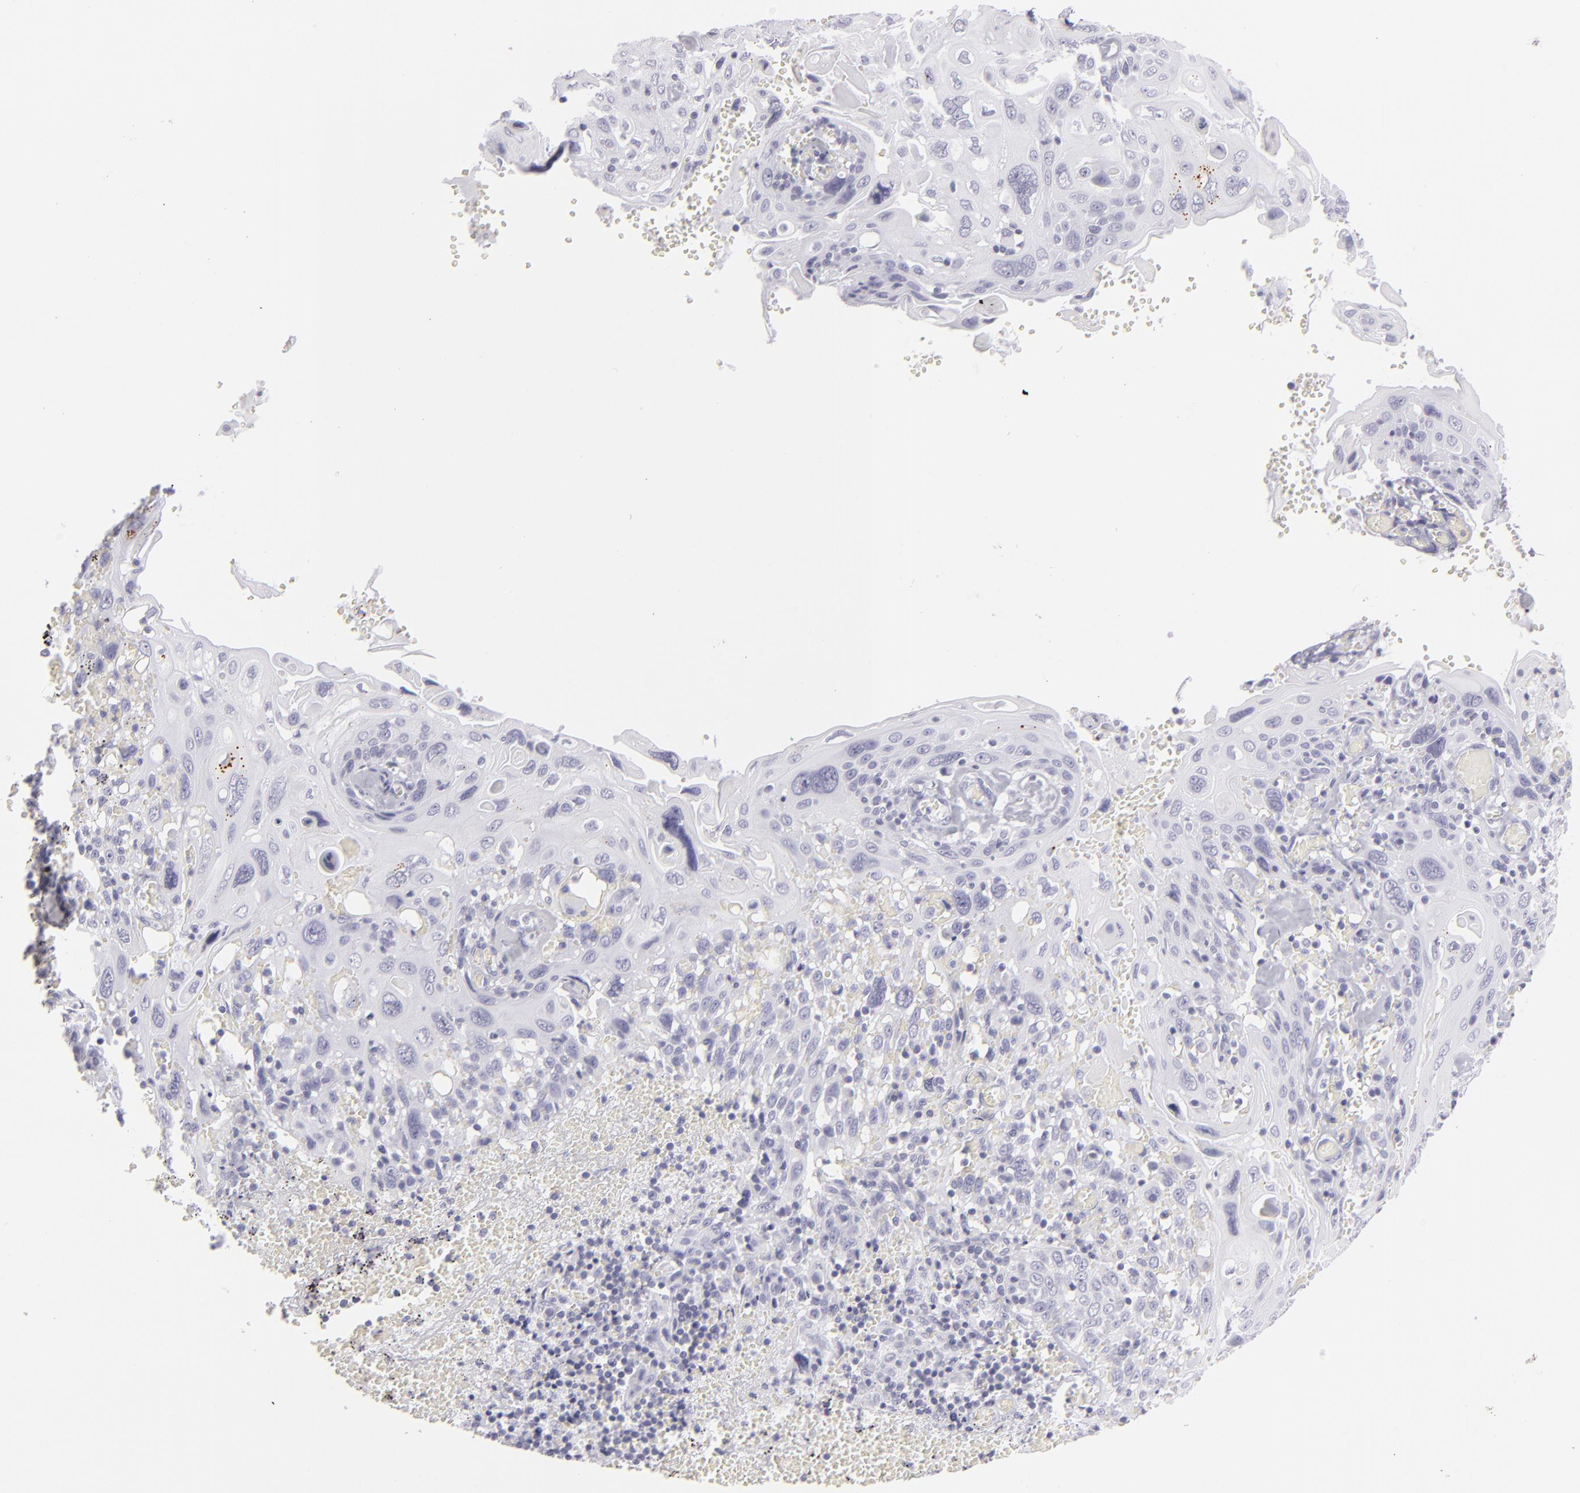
{"staining": {"intensity": "negative", "quantity": "none", "location": "none"}, "tissue": "cervical cancer", "cell_type": "Tumor cells", "image_type": "cancer", "snomed": [{"axis": "morphology", "description": "Squamous cell carcinoma, NOS"}, {"axis": "topography", "description": "Cervix"}], "caption": "IHC micrograph of neoplastic tissue: cervical squamous cell carcinoma stained with DAB displays no significant protein positivity in tumor cells.", "gene": "FLG", "patient": {"sex": "female", "age": 54}}